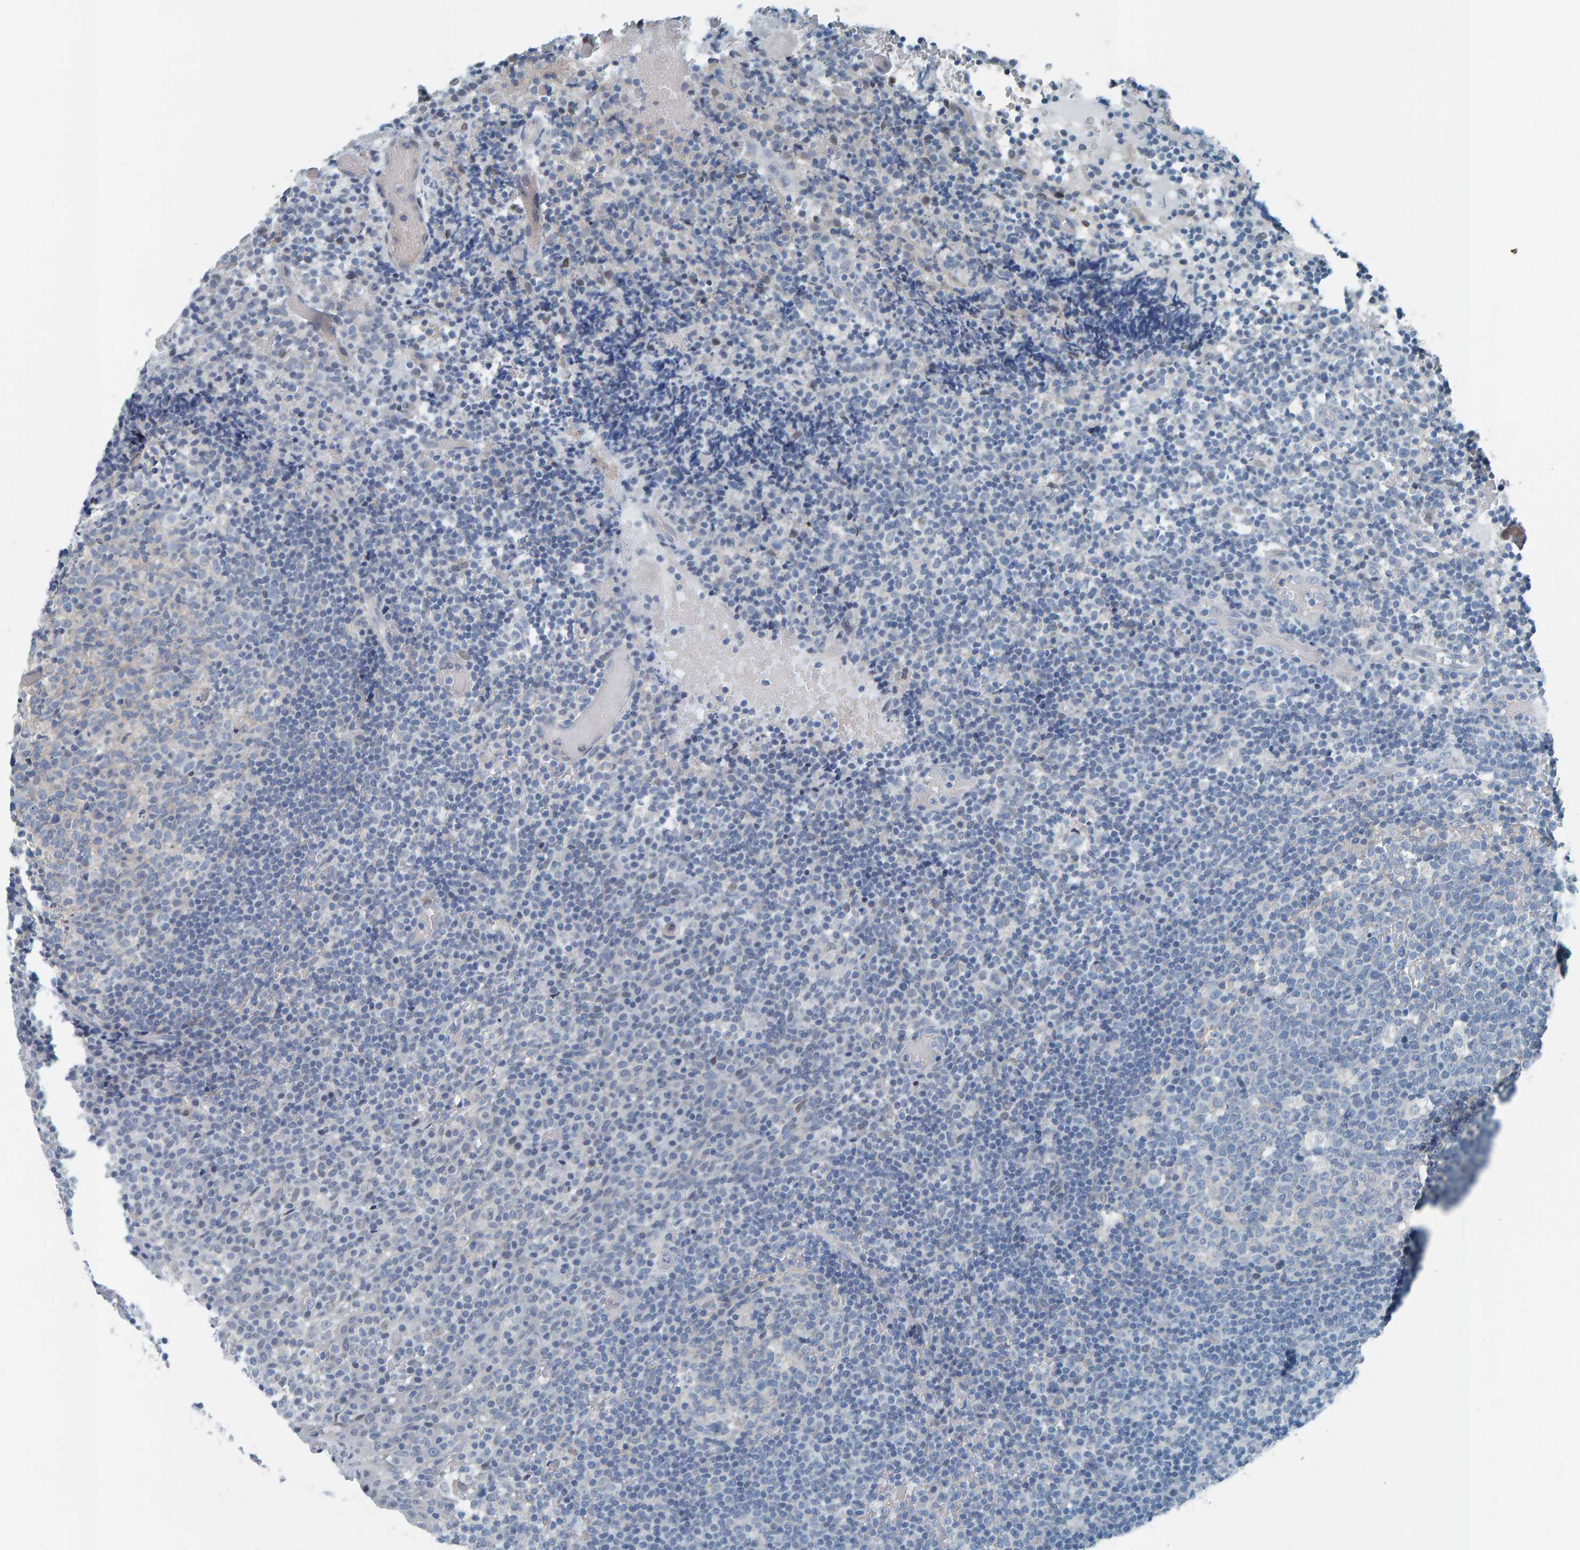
{"staining": {"intensity": "negative", "quantity": "none", "location": "none"}, "tissue": "tonsil", "cell_type": "Germinal center cells", "image_type": "normal", "snomed": [{"axis": "morphology", "description": "Normal tissue, NOS"}, {"axis": "topography", "description": "Tonsil"}], "caption": "This is an IHC photomicrograph of benign tonsil. There is no staining in germinal center cells.", "gene": "CNP", "patient": {"sex": "female", "age": 19}}